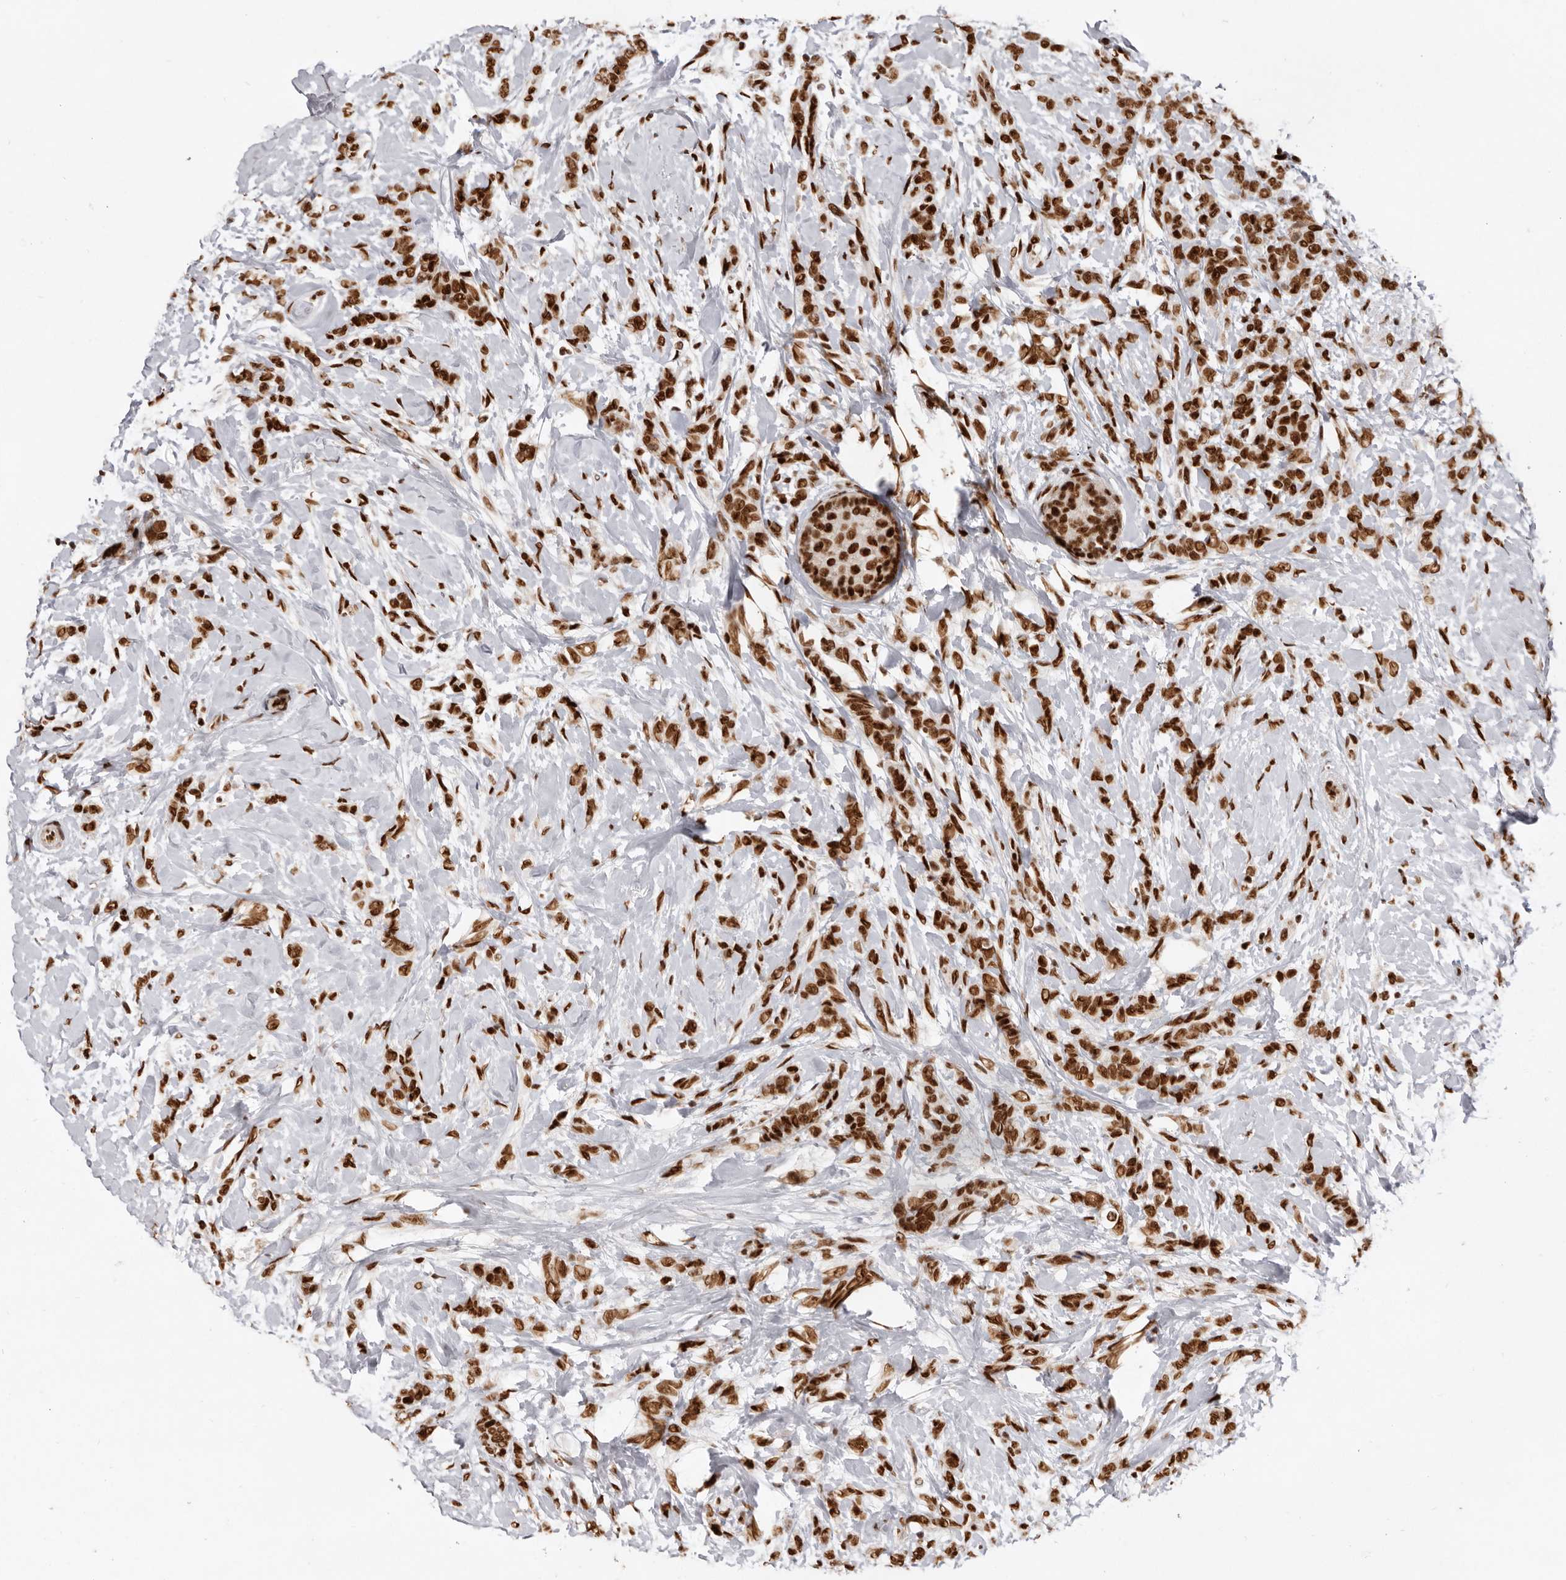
{"staining": {"intensity": "strong", "quantity": ">75%", "location": "nuclear"}, "tissue": "breast cancer", "cell_type": "Tumor cells", "image_type": "cancer", "snomed": [{"axis": "morphology", "description": "Lobular carcinoma, in situ"}, {"axis": "morphology", "description": "Lobular carcinoma"}, {"axis": "topography", "description": "Breast"}], "caption": "A high-resolution histopathology image shows immunohistochemistry staining of breast cancer (lobular carcinoma), which displays strong nuclear positivity in about >75% of tumor cells.", "gene": "CHTOP", "patient": {"sex": "female", "age": 41}}